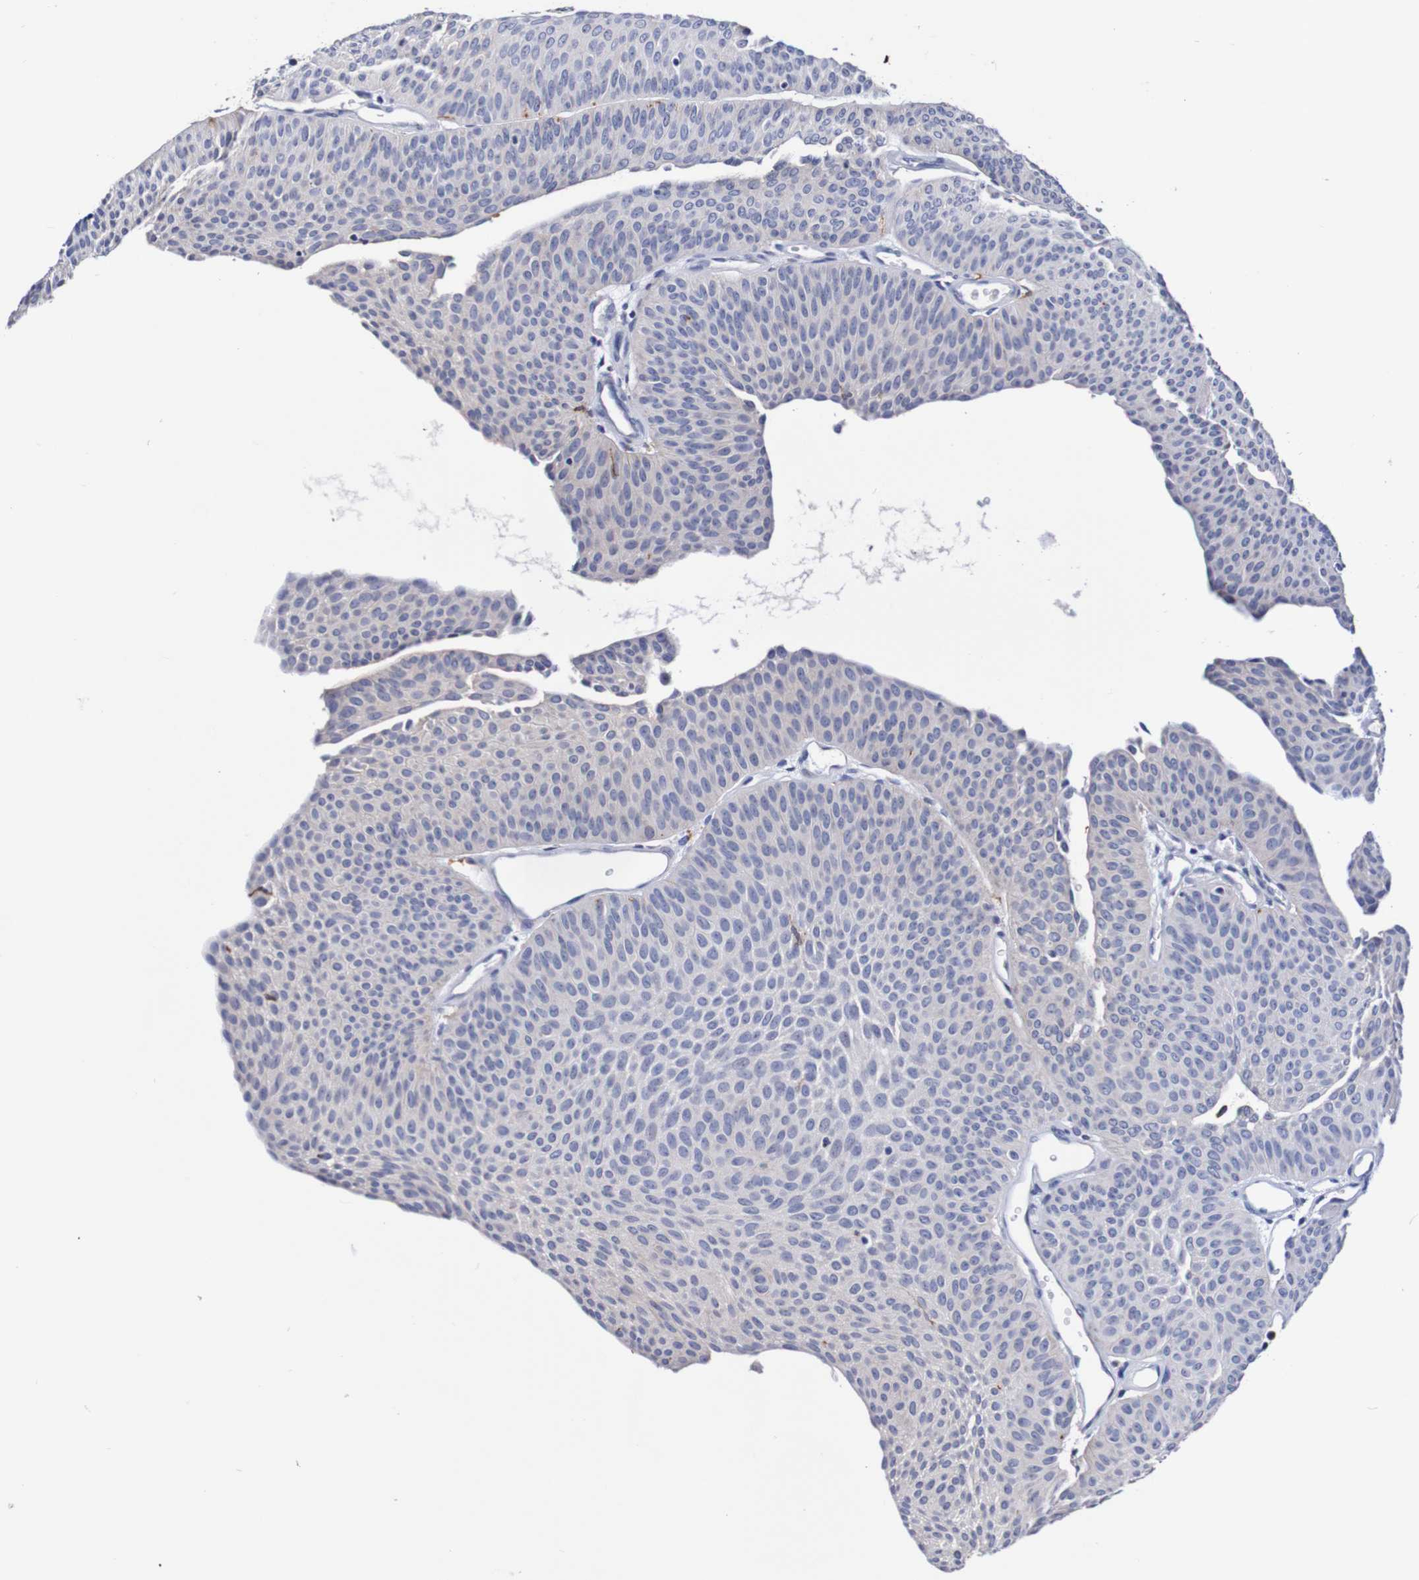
{"staining": {"intensity": "negative", "quantity": "none", "location": "none"}, "tissue": "urothelial cancer", "cell_type": "Tumor cells", "image_type": "cancer", "snomed": [{"axis": "morphology", "description": "Urothelial carcinoma, Low grade"}, {"axis": "topography", "description": "Urinary bladder"}], "caption": "Urothelial carcinoma (low-grade) was stained to show a protein in brown. There is no significant positivity in tumor cells.", "gene": "SEZ6", "patient": {"sex": "female", "age": 60}}